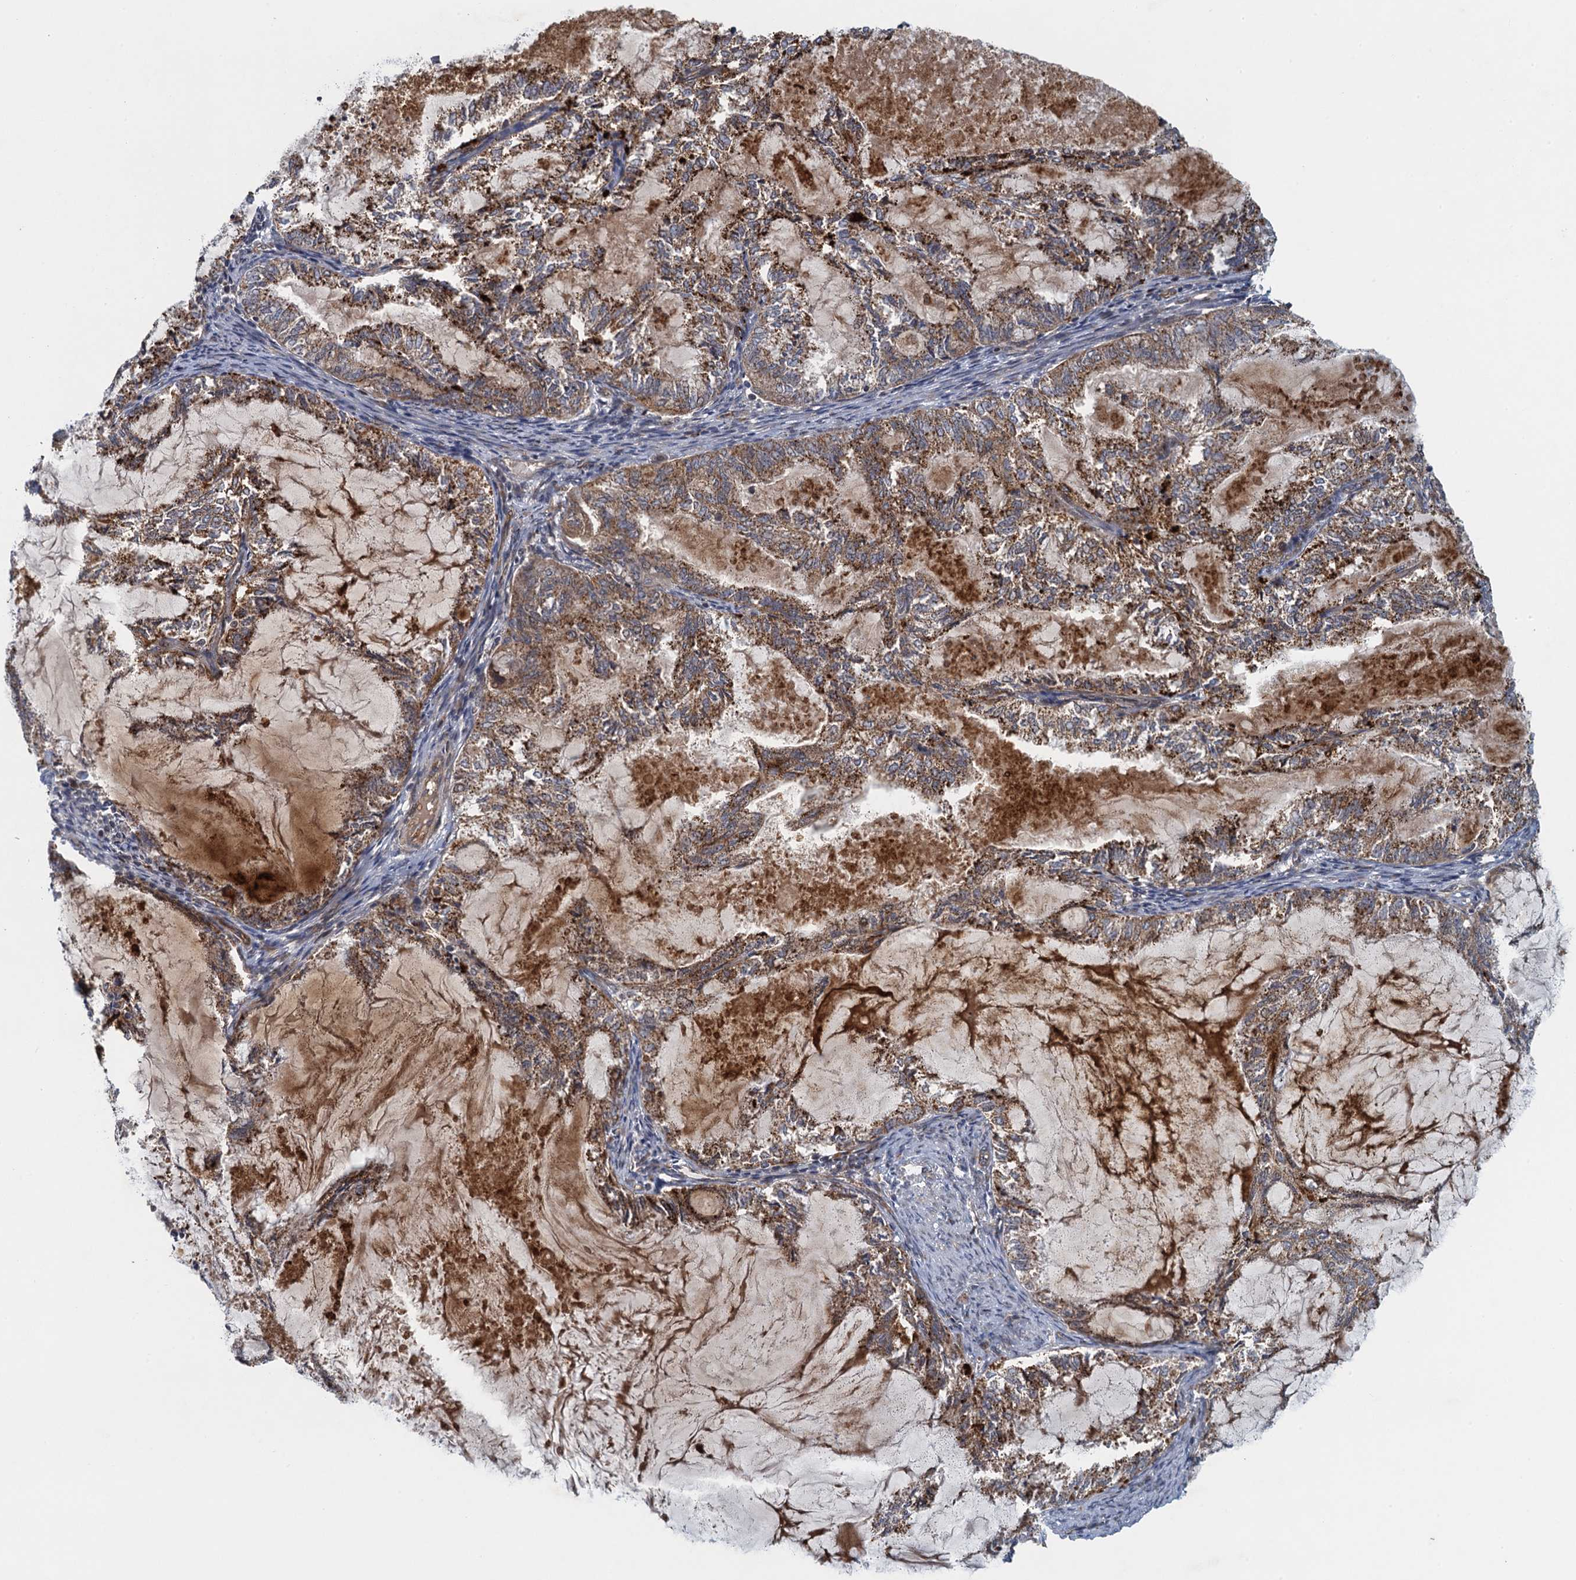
{"staining": {"intensity": "moderate", "quantity": ">75%", "location": "cytoplasmic/membranous"}, "tissue": "endometrial cancer", "cell_type": "Tumor cells", "image_type": "cancer", "snomed": [{"axis": "morphology", "description": "Adenocarcinoma, NOS"}, {"axis": "topography", "description": "Endometrium"}], "caption": "DAB immunohistochemical staining of human endometrial cancer (adenocarcinoma) reveals moderate cytoplasmic/membranous protein staining in approximately >75% of tumor cells.", "gene": "NLRP10", "patient": {"sex": "female", "age": 86}}